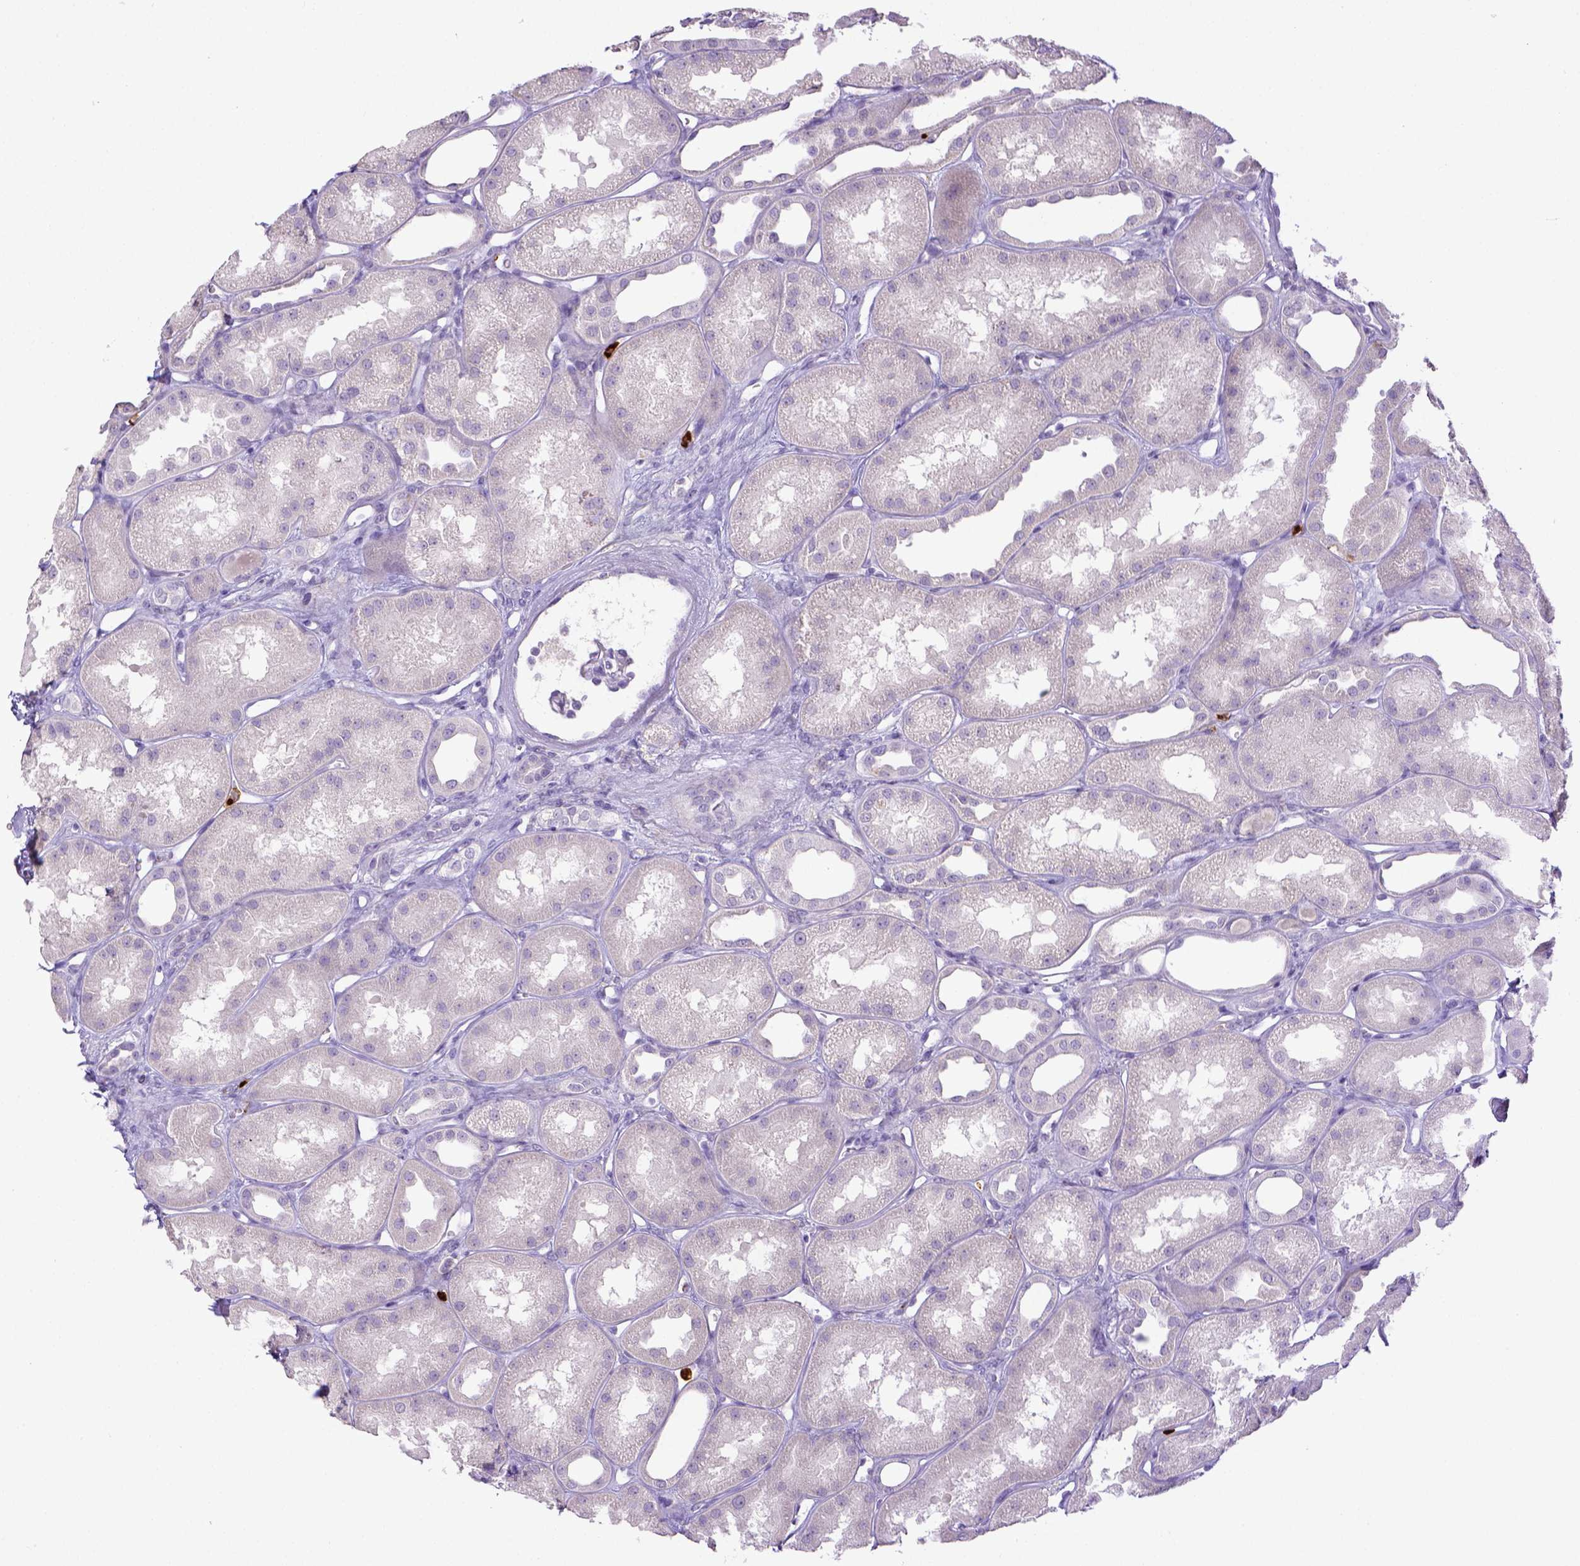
{"staining": {"intensity": "negative", "quantity": "none", "location": "none"}, "tissue": "kidney", "cell_type": "Cells in glomeruli", "image_type": "normal", "snomed": [{"axis": "morphology", "description": "Normal tissue, NOS"}, {"axis": "topography", "description": "Kidney"}], "caption": "This photomicrograph is of benign kidney stained with immunohistochemistry to label a protein in brown with the nuclei are counter-stained blue. There is no staining in cells in glomeruli. (DAB IHC with hematoxylin counter stain).", "gene": "ITGAM", "patient": {"sex": "male", "age": 61}}